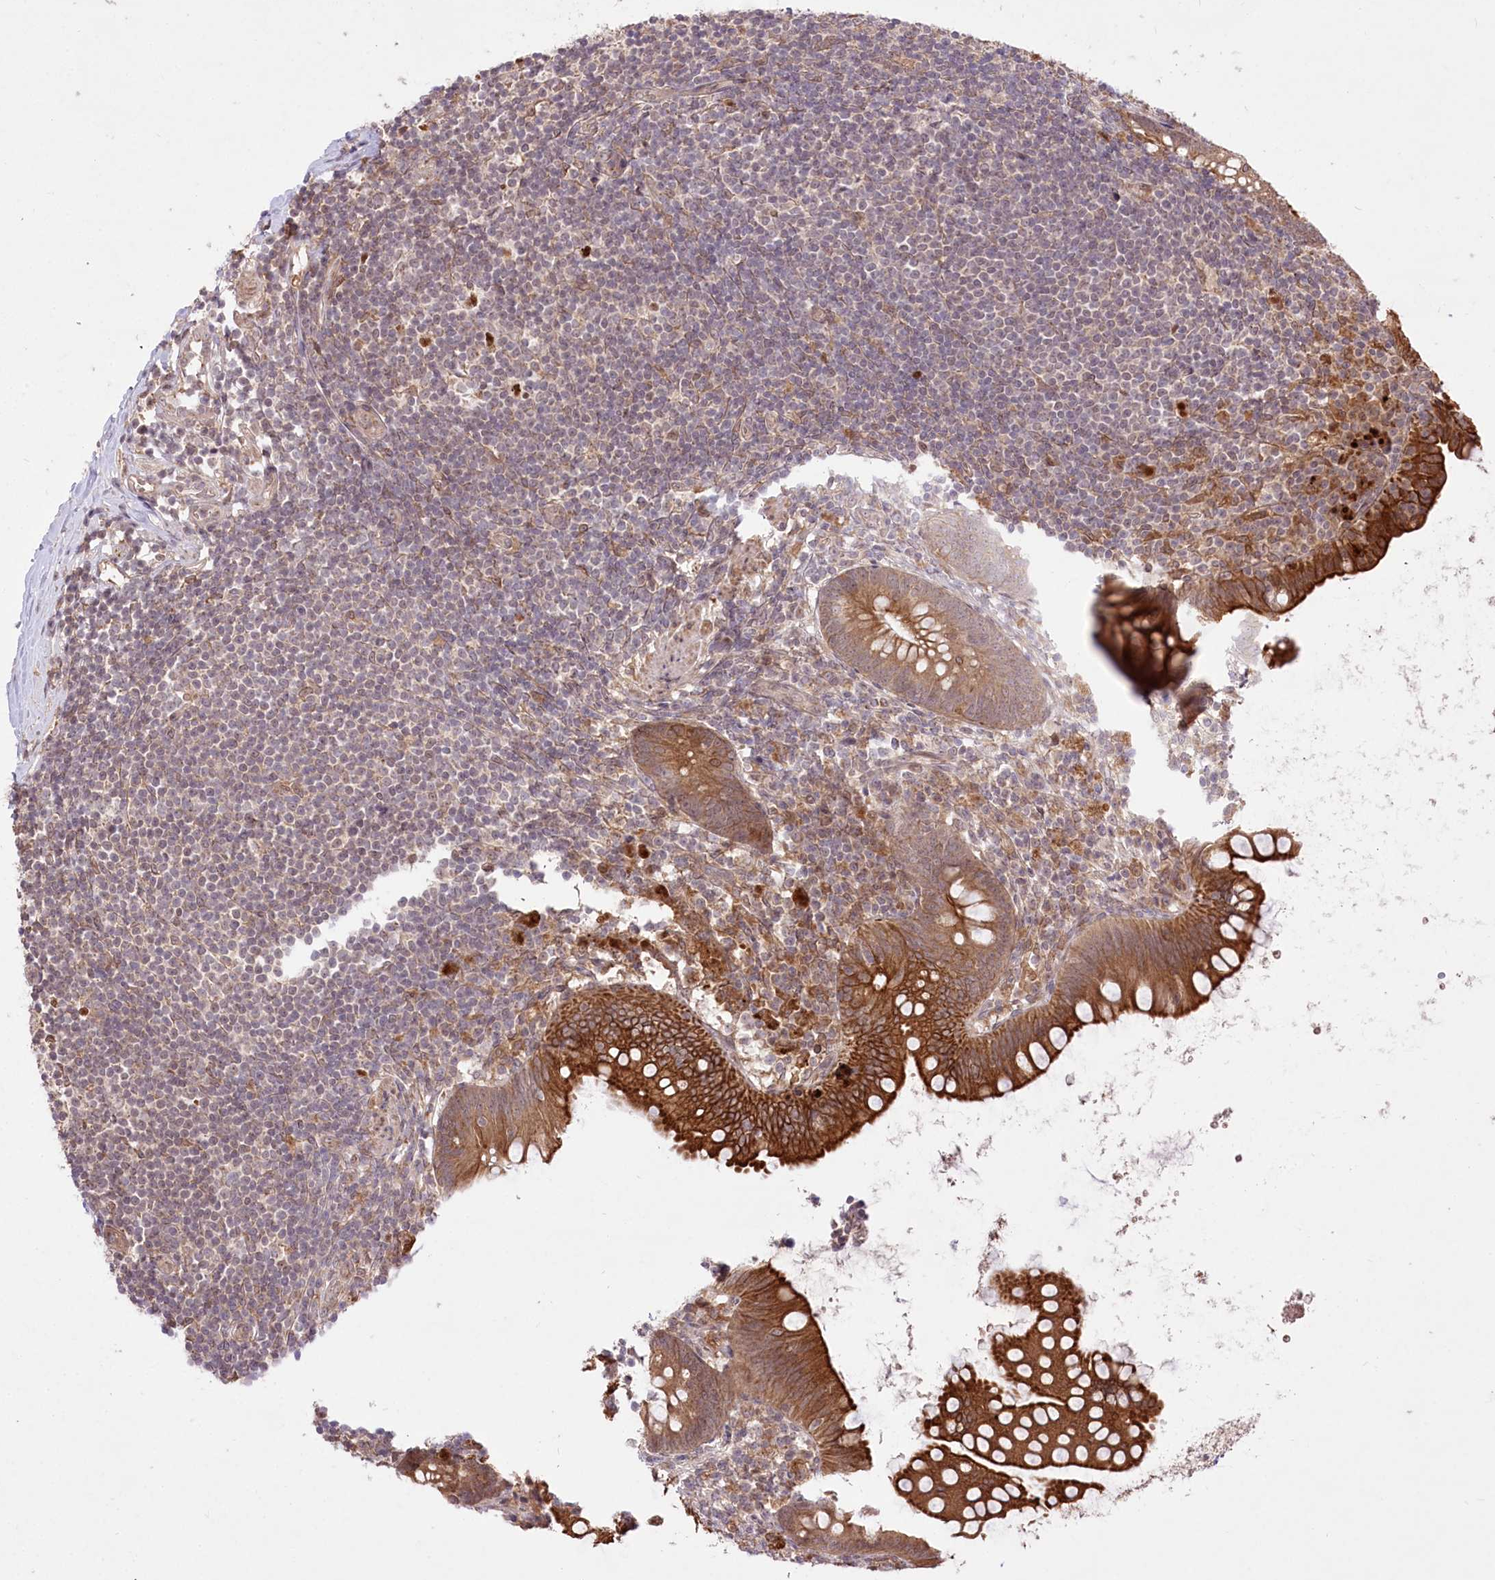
{"staining": {"intensity": "strong", "quantity": ">75%", "location": "cytoplasmic/membranous"}, "tissue": "appendix", "cell_type": "Glandular cells", "image_type": "normal", "snomed": [{"axis": "morphology", "description": "Normal tissue, NOS"}, {"axis": "topography", "description": "Appendix"}], "caption": "Brown immunohistochemical staining in normal appendix shows strong cytoplasmic/membranous expression in approximately >75% of glandular cells.", "gene": "HELT", "patient": {"sex": "female", "age": 62}}